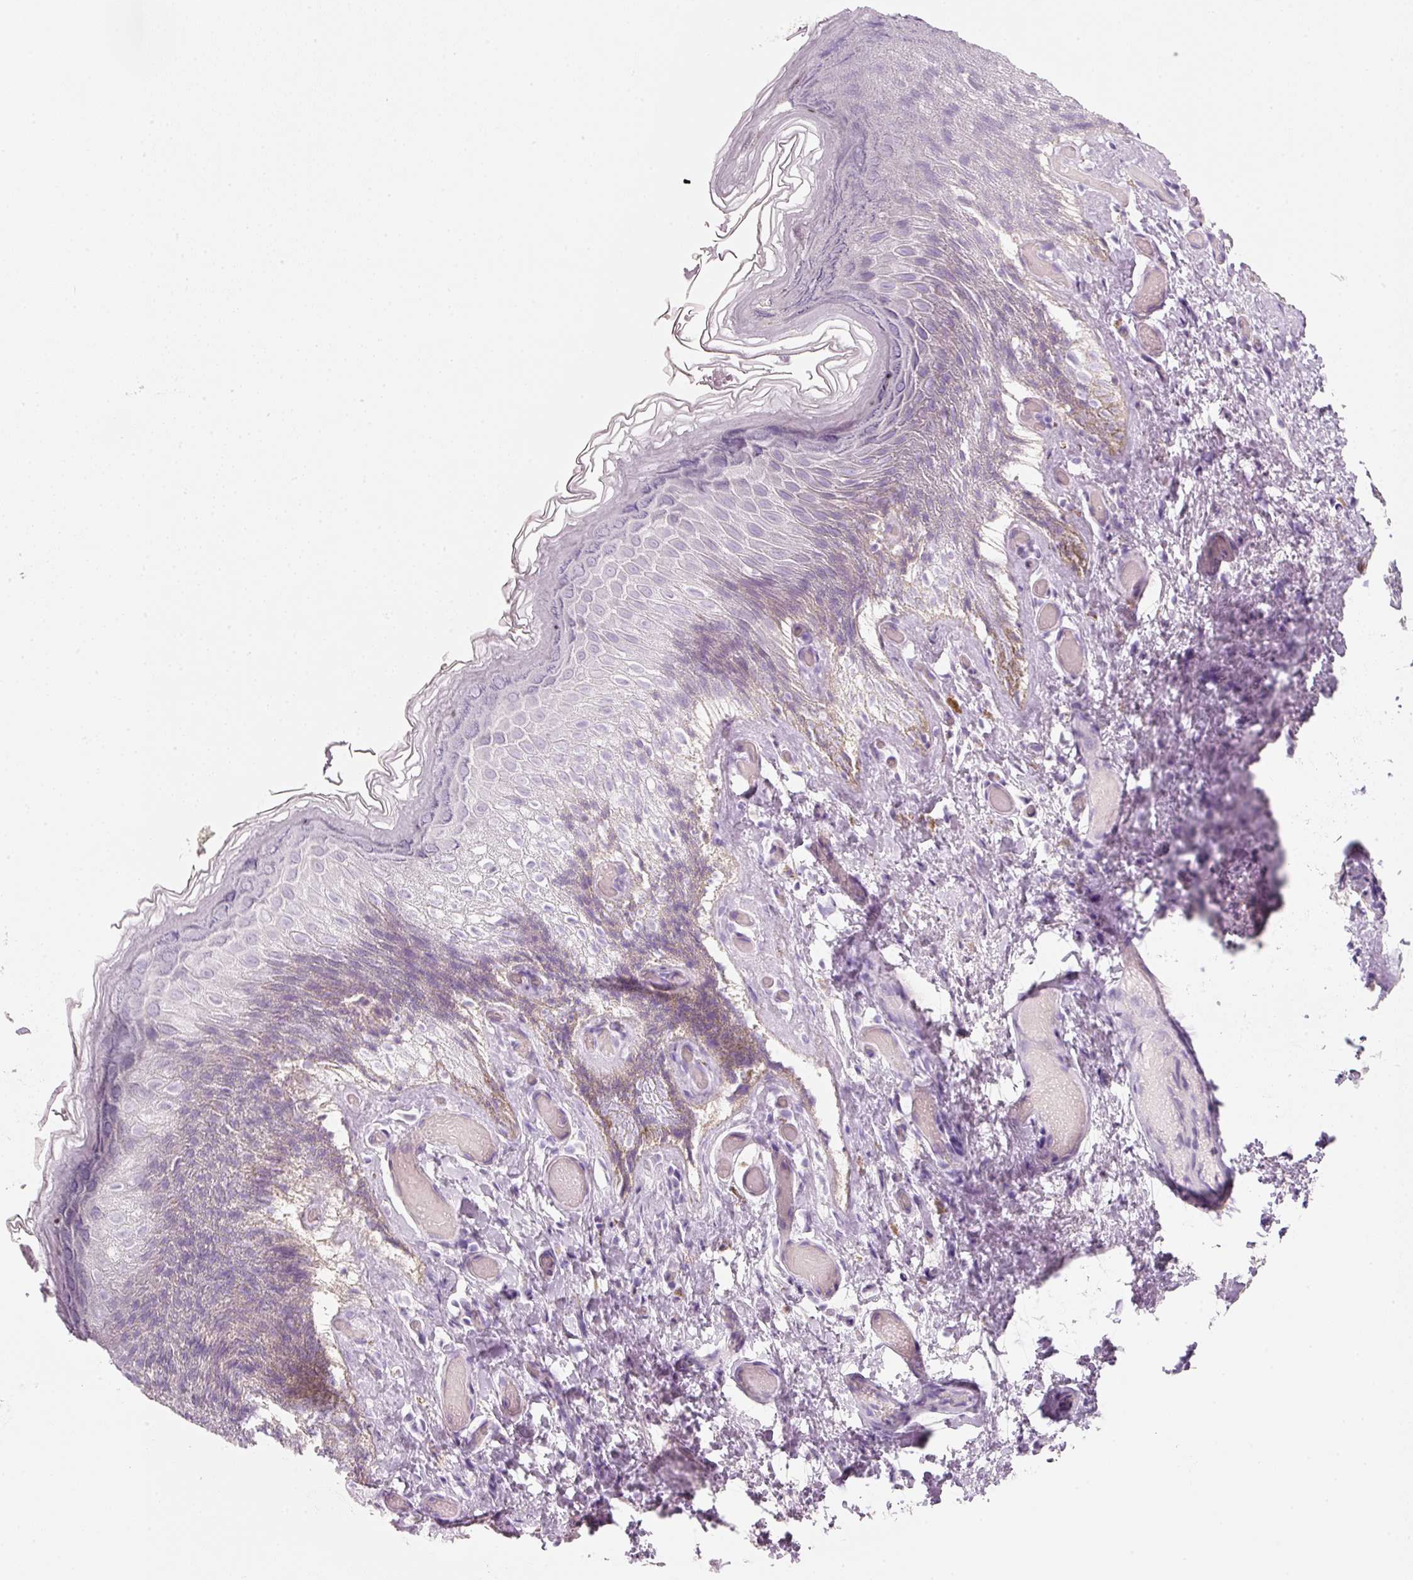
{"staining": {"intensity": "weak", "quantity": "<25%", "location": "cytoplasmic/membranous"}, "tissue": "skin", "cell_type": "Epidermal cells", "image_type": "normal", "snomed": [{"axis": "morphology", "description": "Normal tissue, NOS"}, {"axis": "topography", "description": "Anal"}], "caption": "This micrograph is of unremarkable skin stained with IHC to label a protein in brown with the nuclei are counter-stained blue. There is no expression in epidermal cells. (DAB immunohistochemistry (IHC), high magnification).", "gene": "ENSG00000206549", "patient": {"sex": "female", "age": 40}}